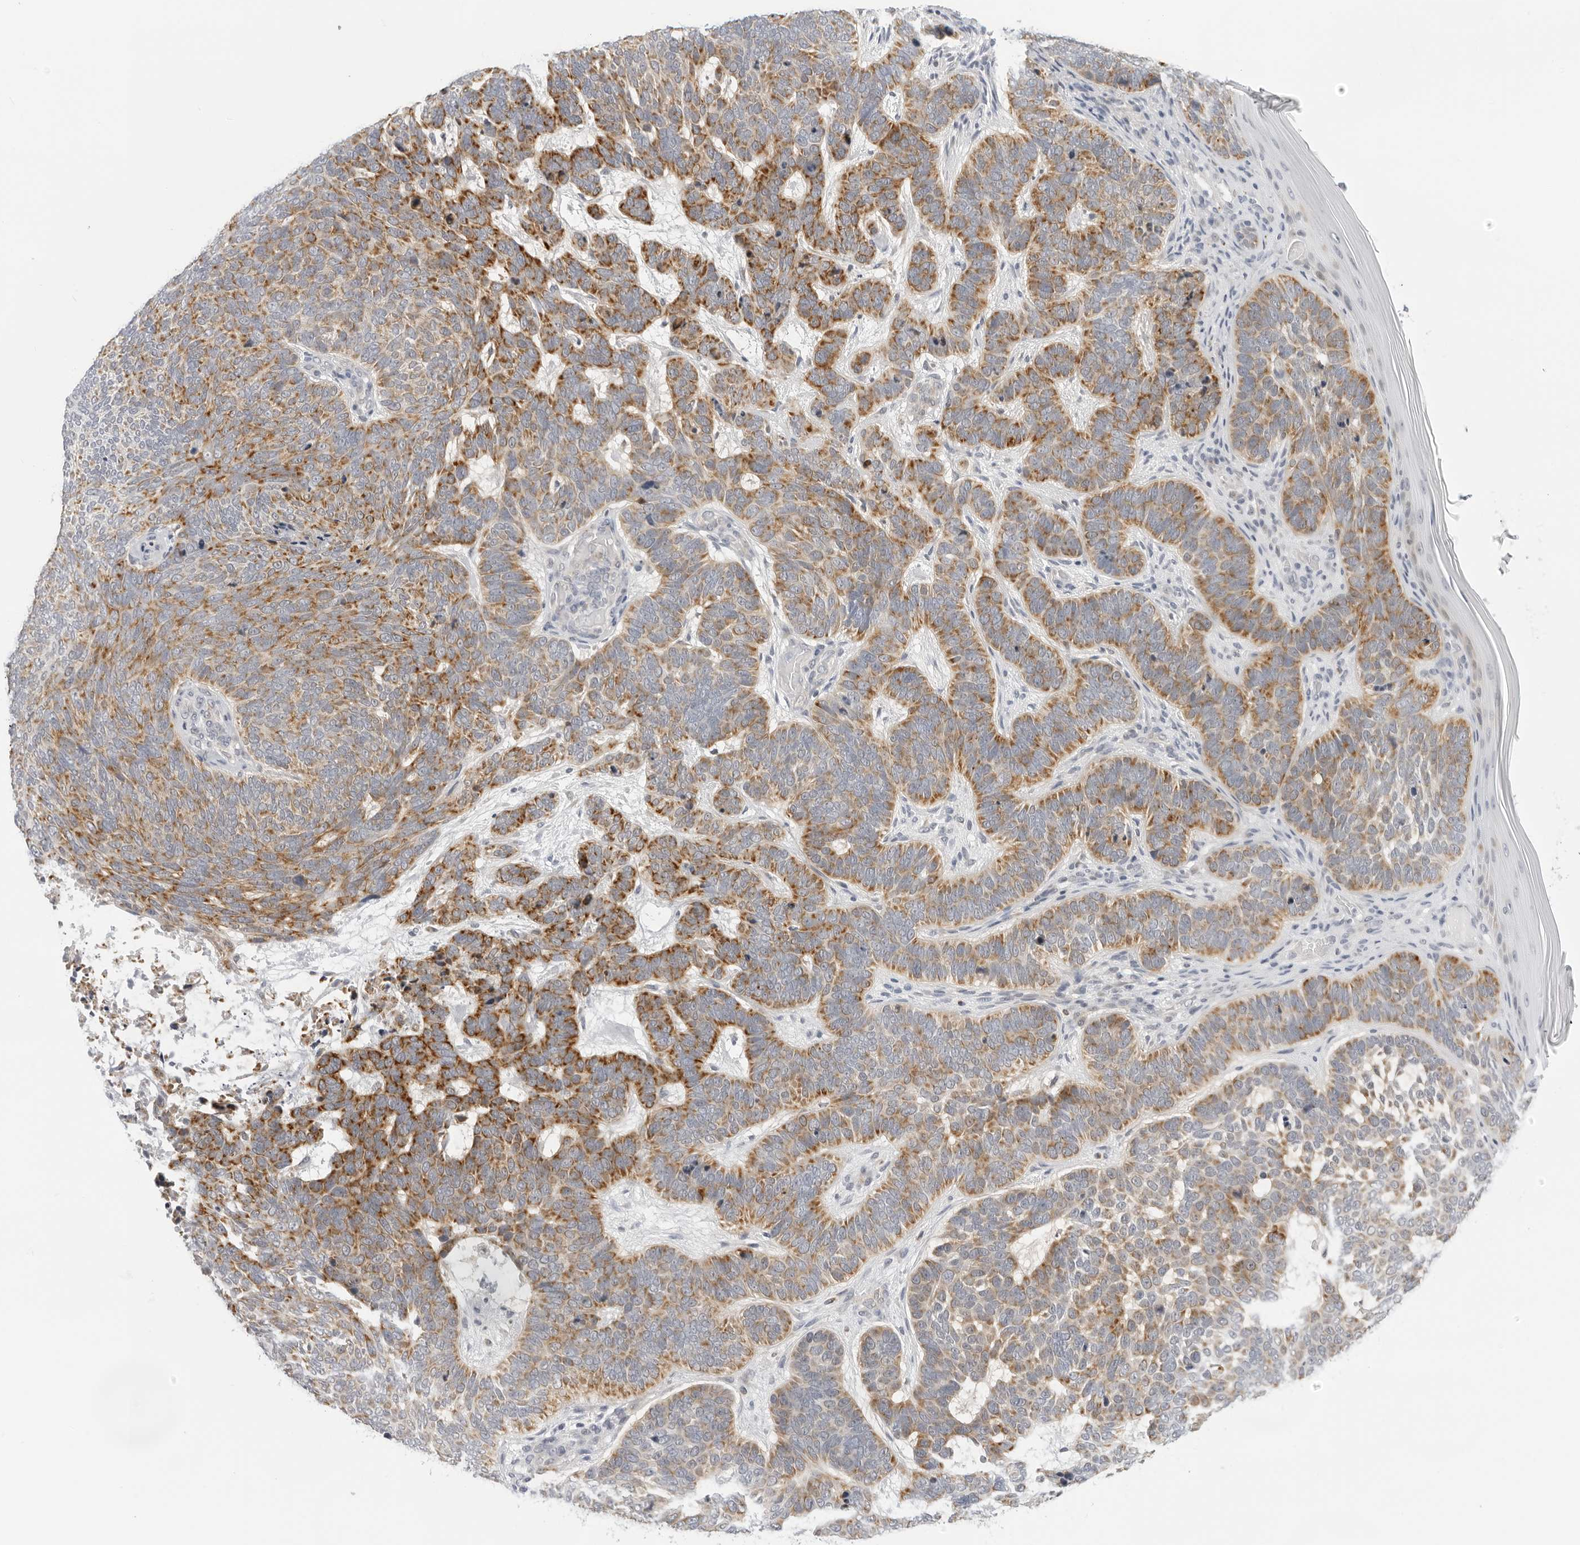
{"staining": {"intensity": "moderate", "quantity": ">75%", "location": "cytoplasmic/membranous"}, "tissue": "skin cancer", "cell_type": "Tumor cells", "image_type": "cancer", "snomed": [{"axis": "morphology", "description": "Basal cell carcinoma"}, {"axis": "topography", "description": "Skin"}], "caption": "A brown stain labels moderate cytoplasmic/membranous positivity of a protein in skin cancer tumor cells.", "gene": "CIART", "patient": {"sex": "female", "age": 85}}